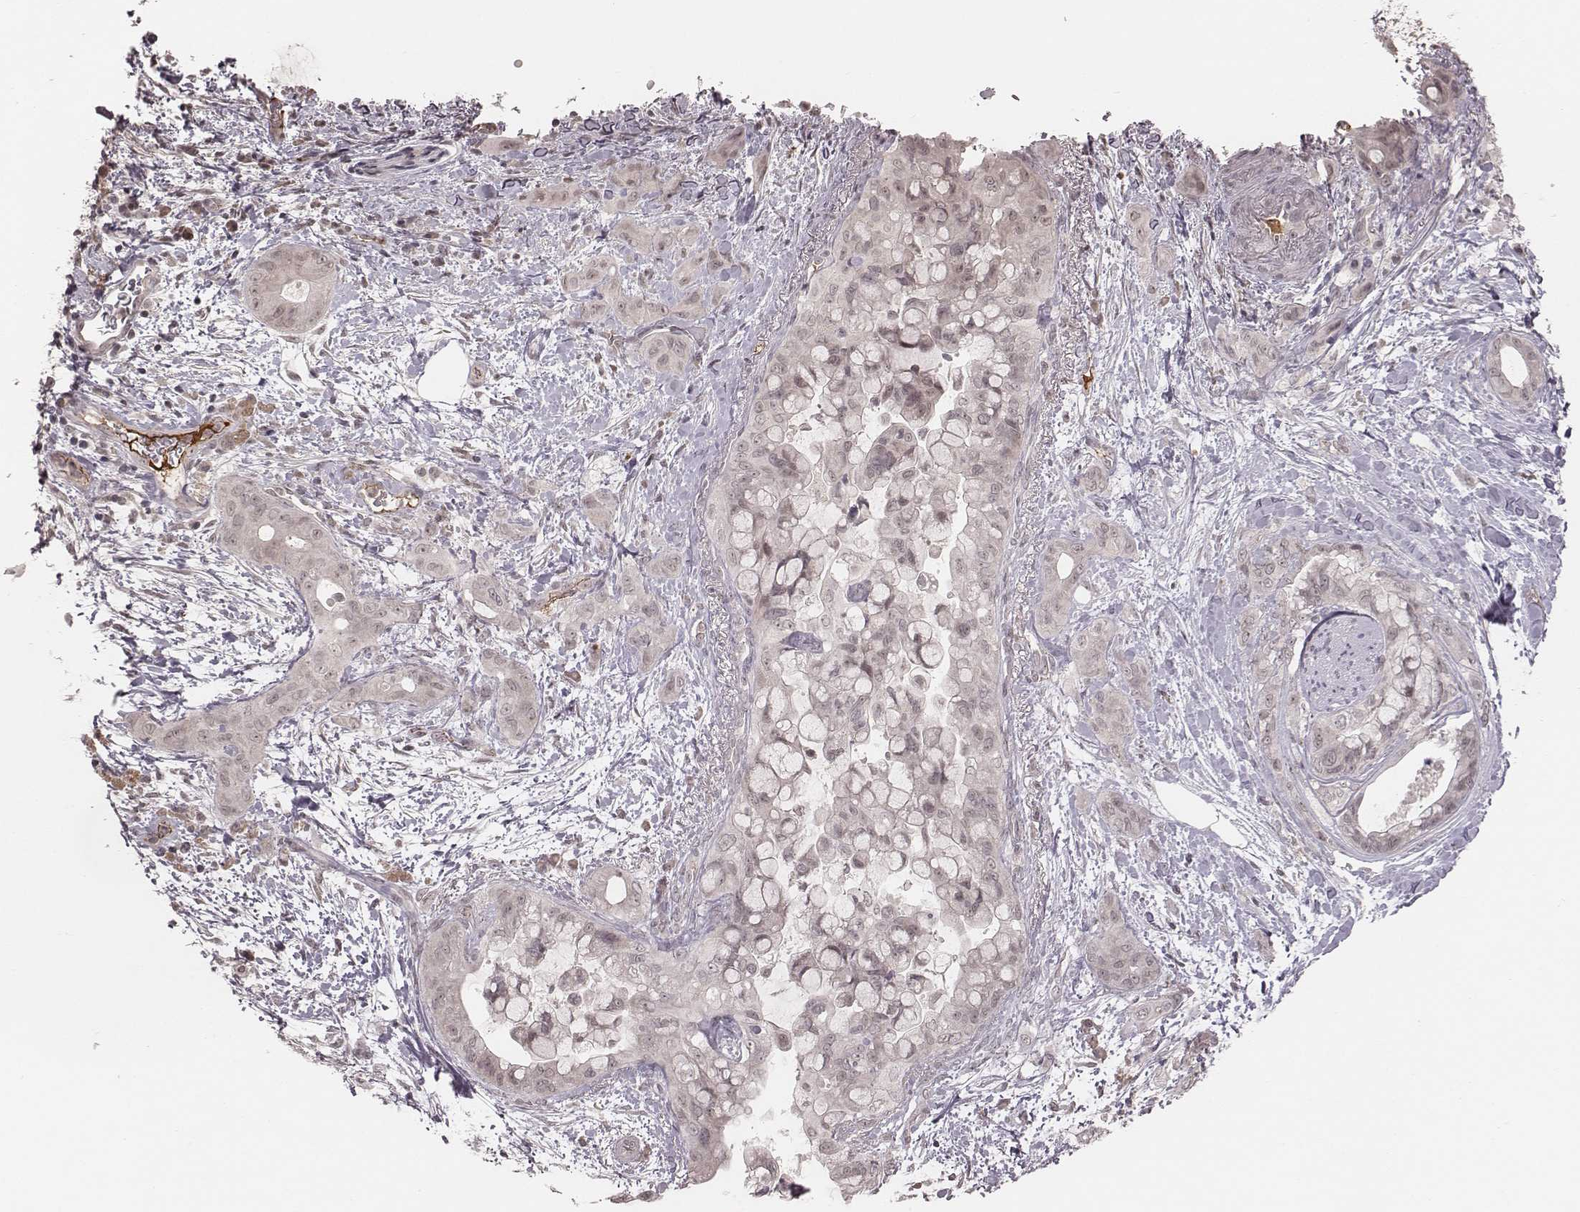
{"staining": {"intensity": "negative", "quantity": "none", "location": "none"}, "tissue": "pancreatic cancer", "cell_type": "Tumor cells", "image_type": "cancer", "snomed": [{"axis": "morphology", "description": "Adenocarcinoma, NOS"}, {"axis": "topography", "description": "Pancreas"}], "caption": "Immunohistochemical staining of pancreatic cancer (adenocarcinoma) displays no significant positivity in tumor cells. (DAB immunohistochemistry (IHC) visualized using brightfield microscopy, high magnification).", "gene": "IL5", "patient": {"sex": "male", "age": 71}}